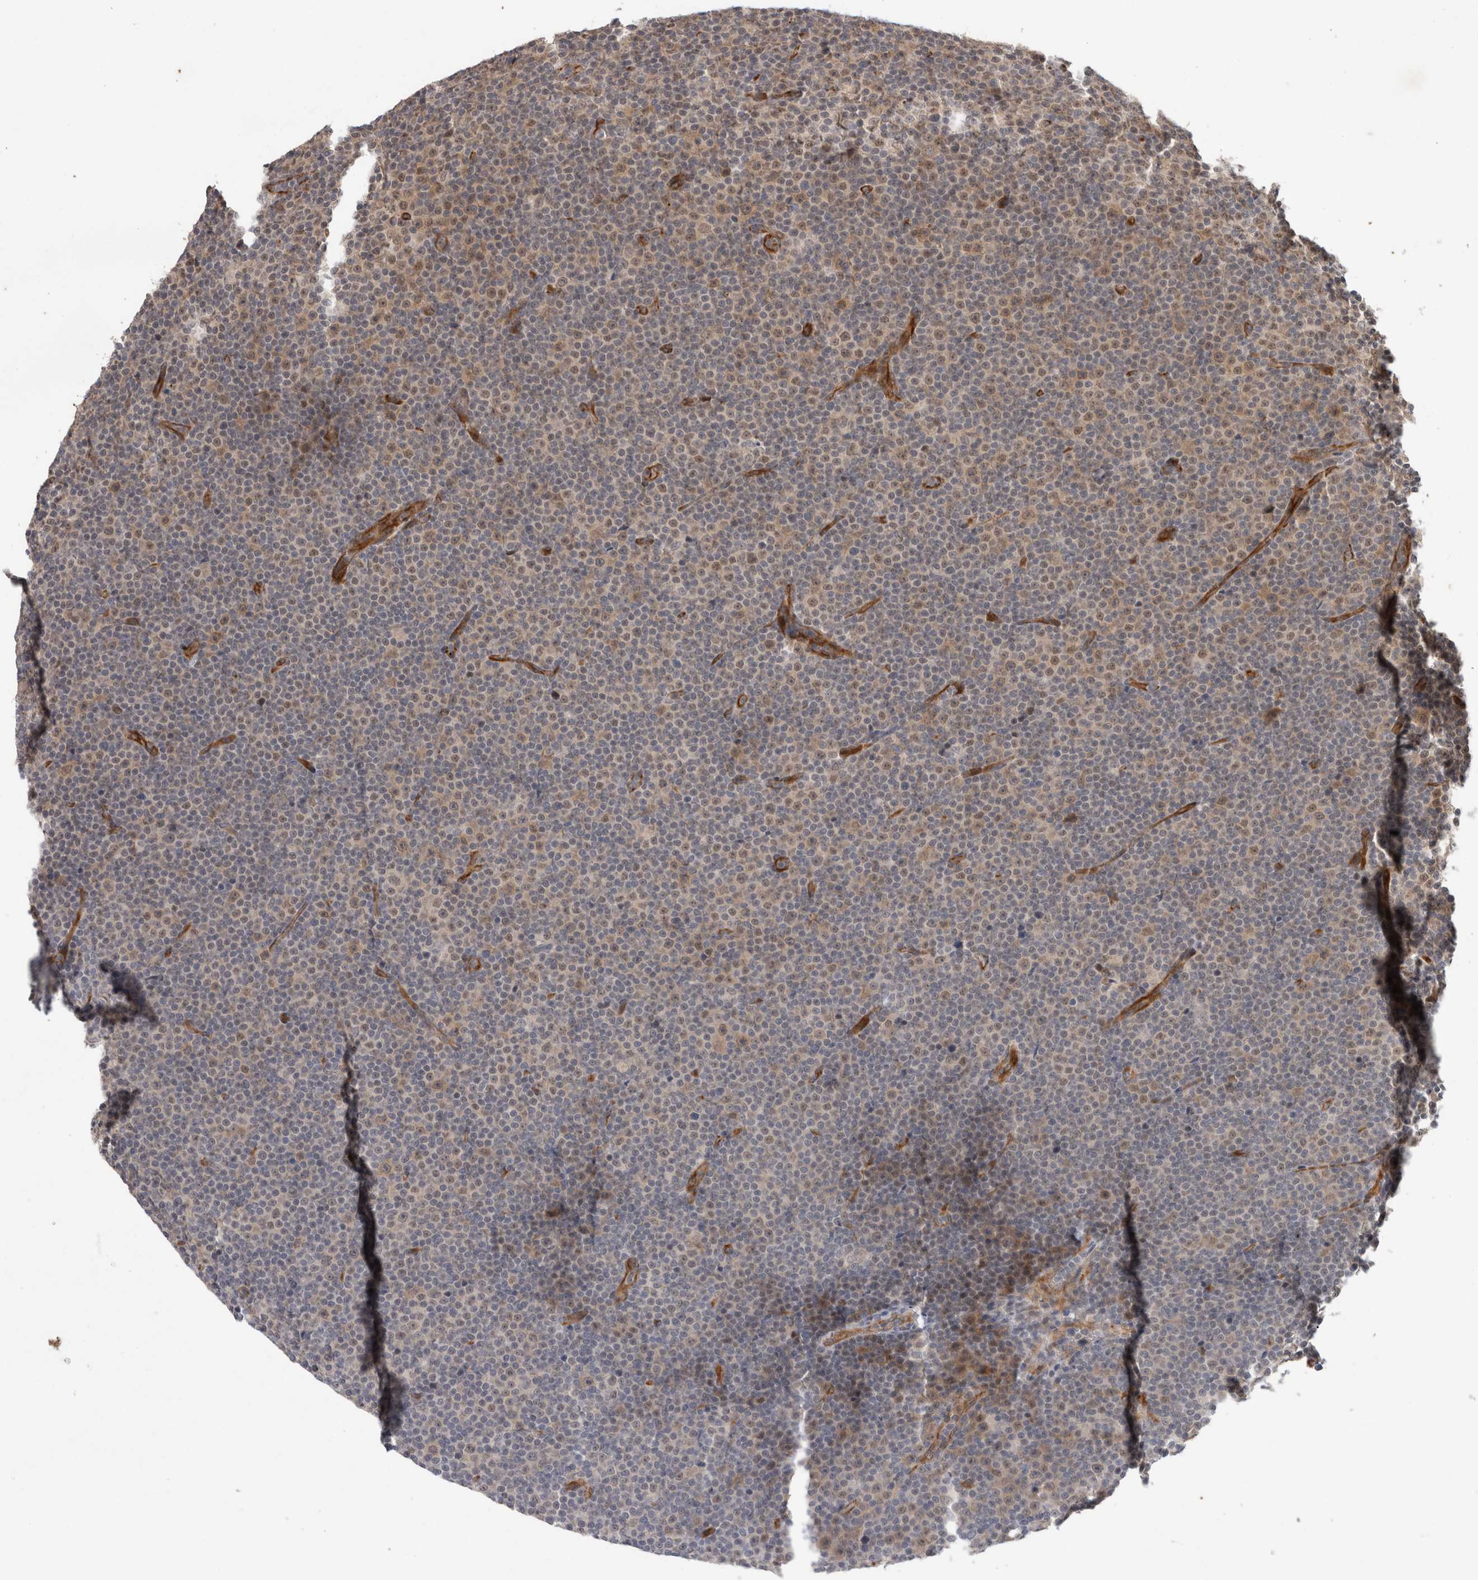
{"staining": {"intensity": "weak", "quantity": "25%-75%", "location": "cytoplasmic/membranous,nuclear"}, "tissue": "lymphoma", "cell_type": "Tumor cells", "image_type": "cancer", "snomed": [{"axis": "morphology", "description": "Malignant lymphoma, non-Hodgkin's type, Low grade"}, {"axis": "topography", "description": "Lymph node"}], "caption": "This histopathology image reveals immunohistochemistry (IHC) staining of human lymphoma, with low weak cytoplasmic/membranous and nuclear expression in approximately 25%-75% of tumor cells.", "gene": "CRISPLD1", "patient": {"sex": "female", "age": 67}}